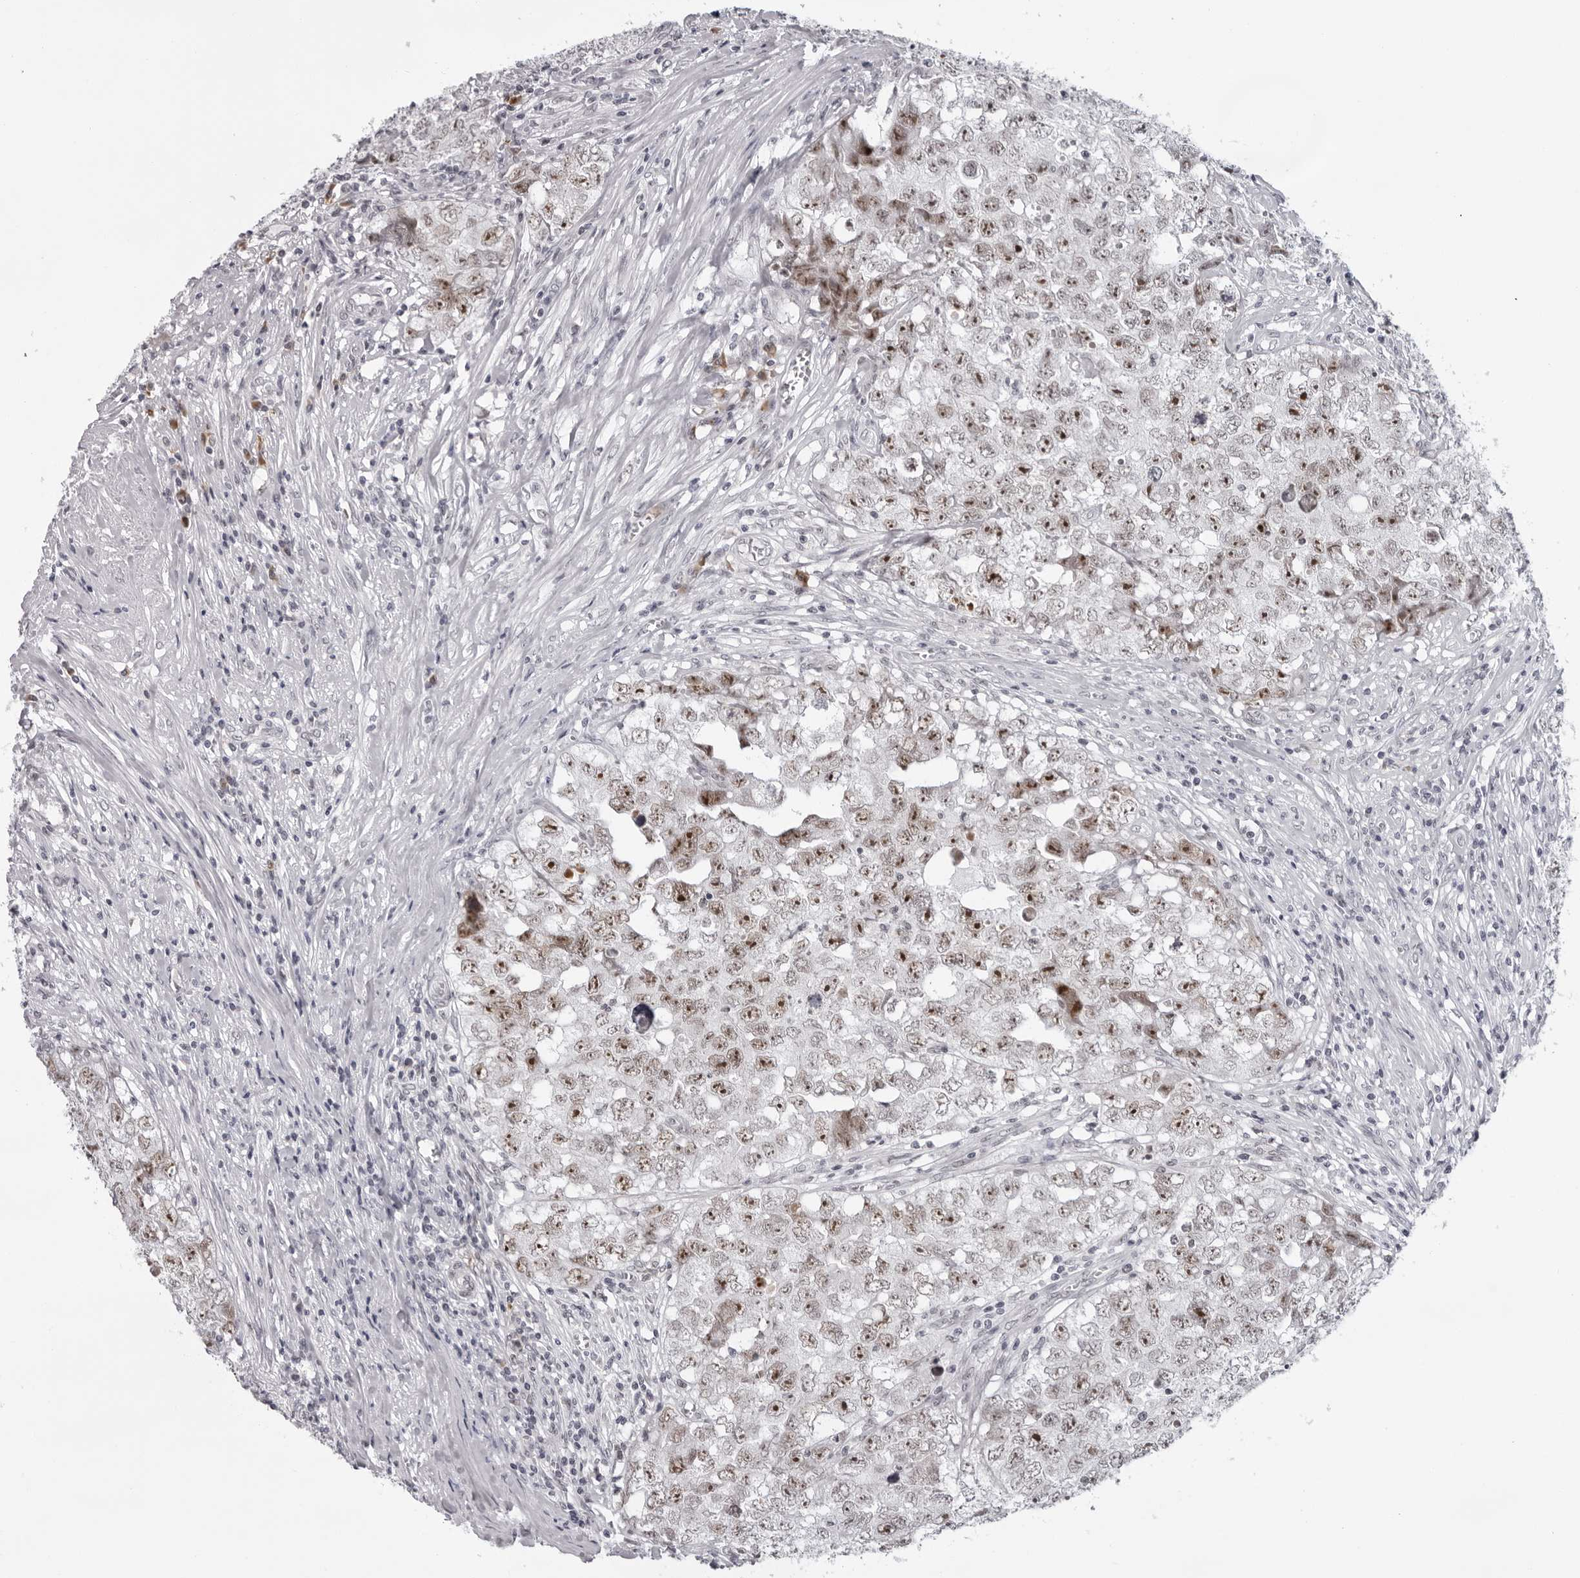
{"staining": {"intensity": "strong", "quantity": ">75%", "location": "nuclear"}, "tissue": "testis cancer", "cell_type": "Tumor cells", "image_type": "cancer", "snomed": [{"axis": "morphology", "description": "Seminoma, NOS"}, {"axis": "morphology", "description": "Carcinoma, Embryonal, NOS"}, {"axis": "topography", "description": "Testis"}], "caption": "Strong nuclear expression for a protein is present in about >75% of tumor cells of embryonal carcinoma (testis) using IHC.", "gene": "EXOSC10", "patient": {"sex": "male", "age": 43}}